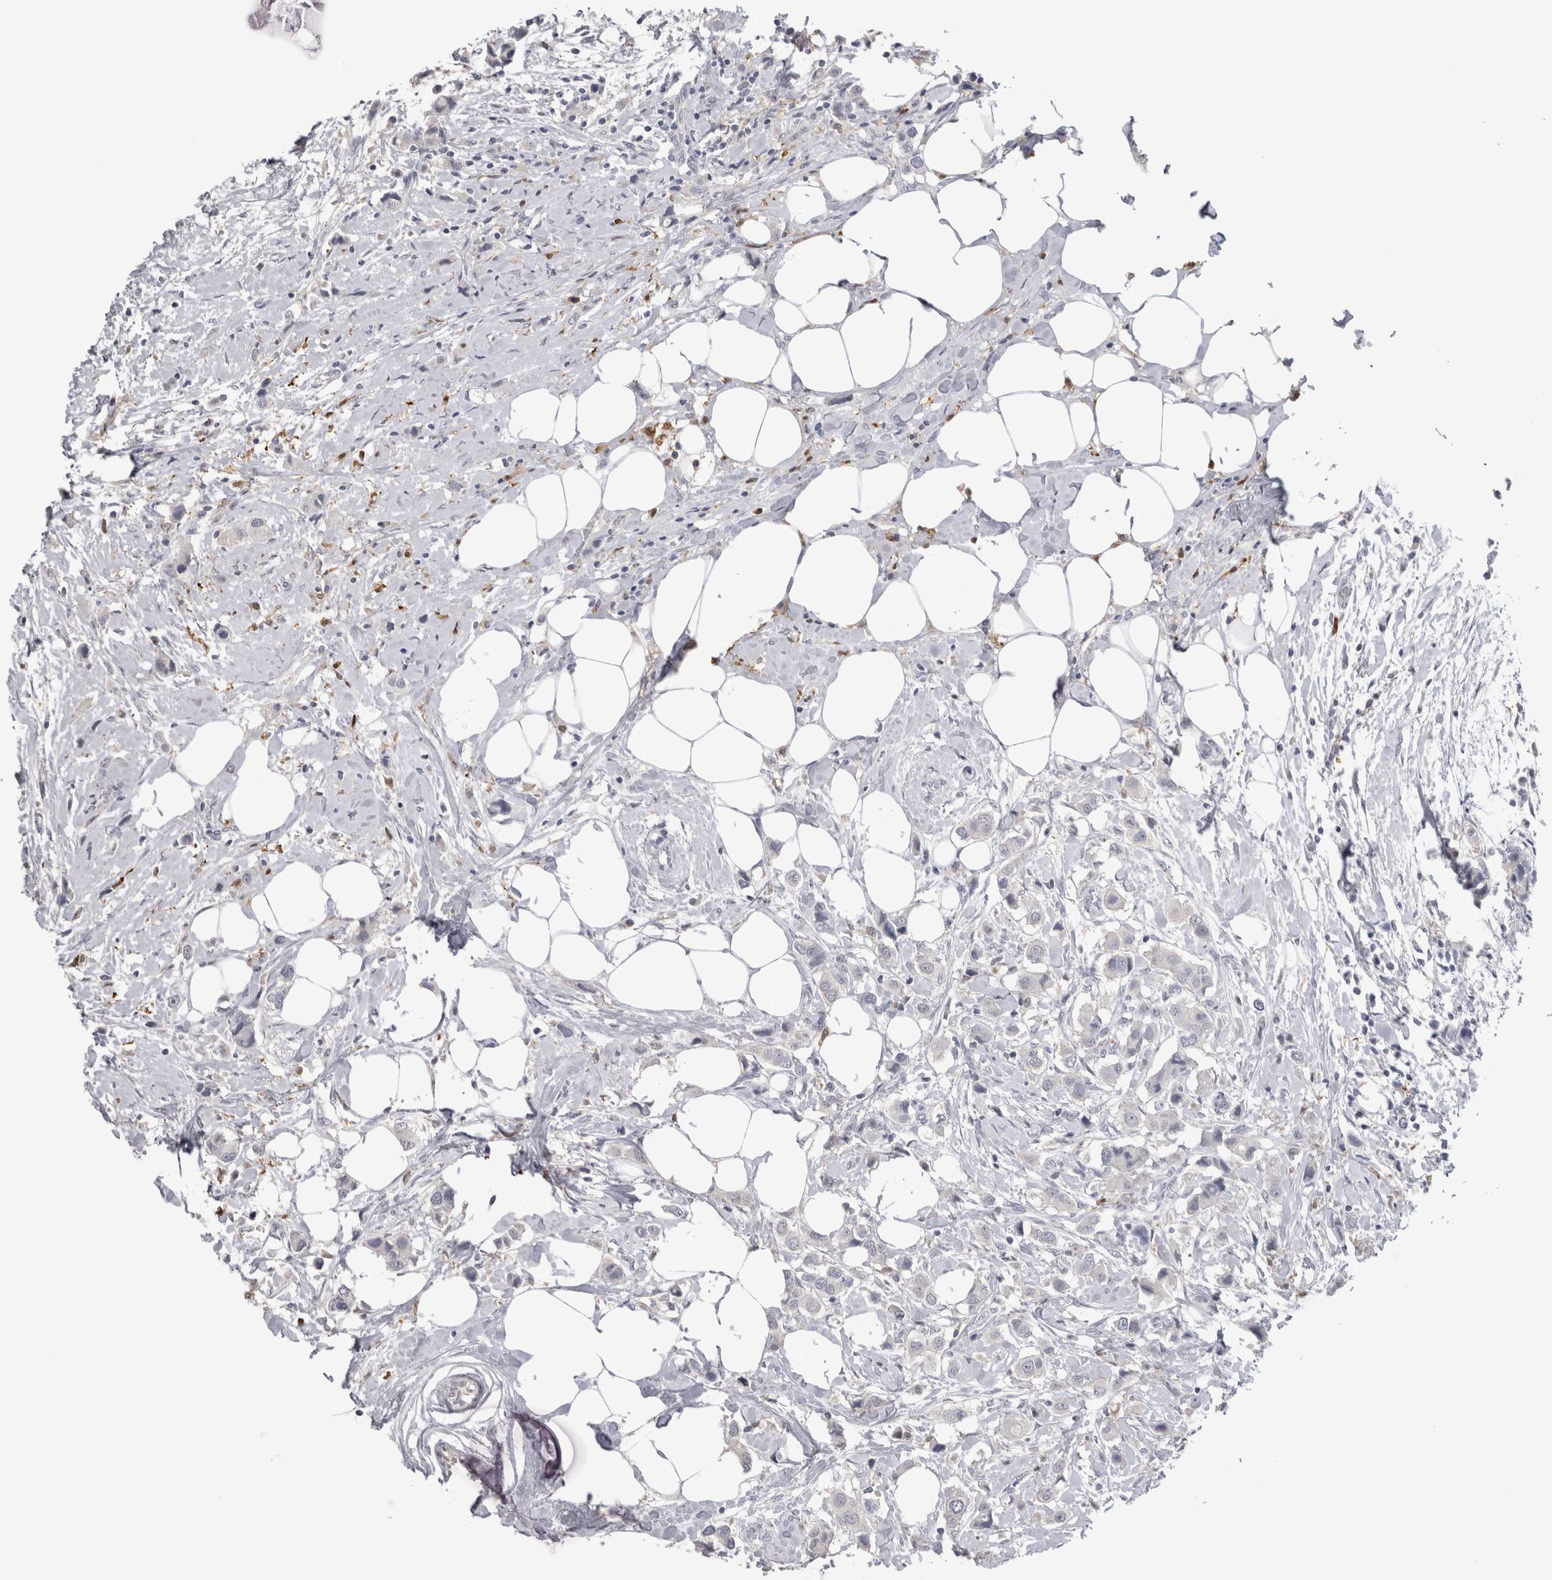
{"staining": {"intensity": "negative", "quantity": "none", "location": "none"}, "tissue": "breast cancer", "cell_type": "Tumor cells", "image_type": "cancer", "snomed": [{"axis": "morphology", "description": "Normal tissue, NOS"}, {"axis": "morphology", "description": "Duct carcinoma"}, {"axis": "topography", "description": "Breast"}], "caption": "Immunohistochemistry micrograph of neoplastic tissue: infiltrating ductal carcinoma (breast) stained with DAB (3,3'-diaminobenzidine) reveals no significant protein staining in tumor cells.", "gene": "SUCNR1", "patient": {"sex": "female", "age": 50}}